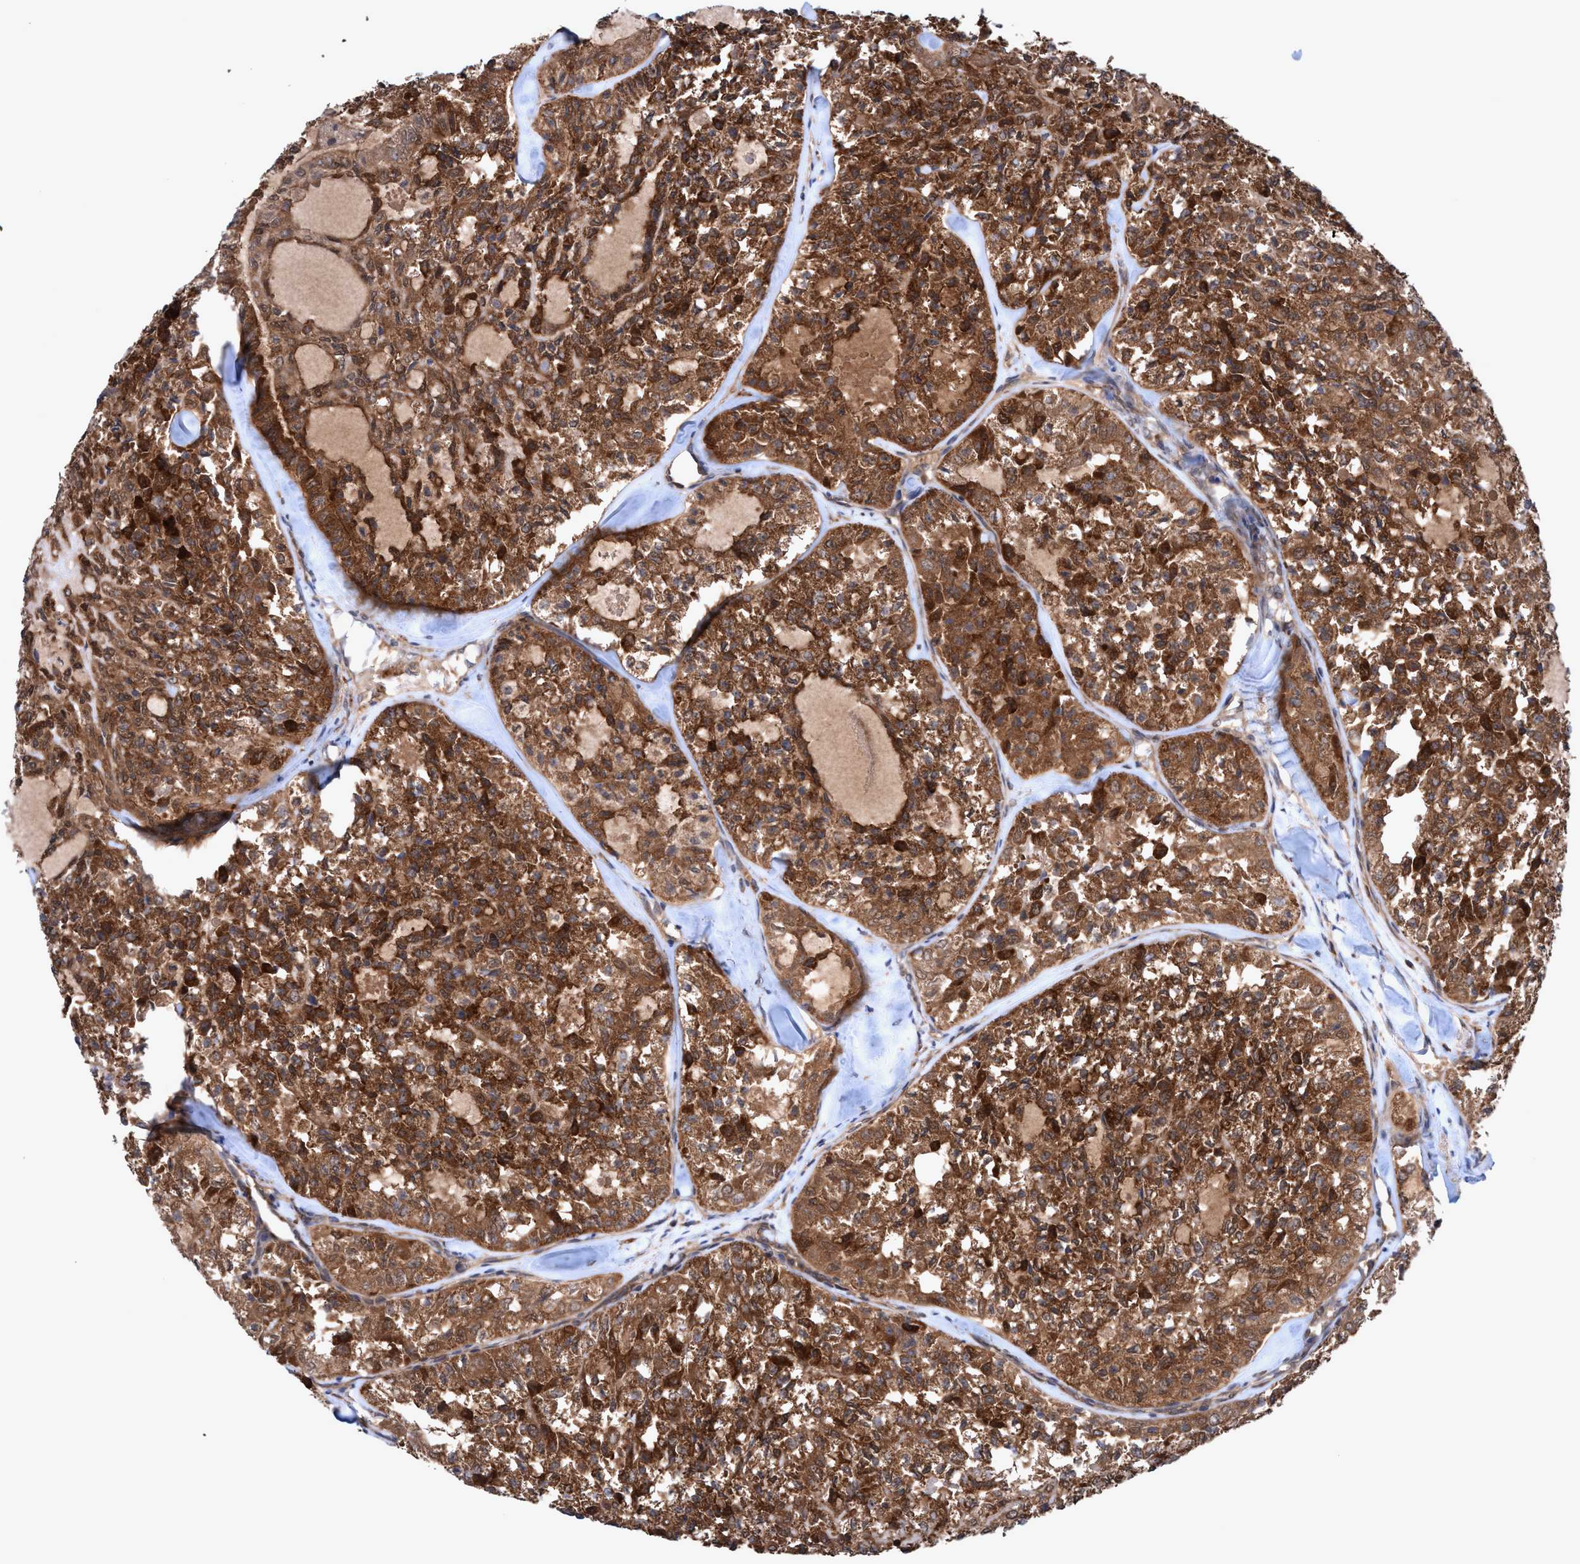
{"staining": {"intensity": "strong", "quantity": ">75%", "location": "cytoplasmic/membranous"}, "tissue": "thyroid cancer", "cell_type": "Tumor cells", "image_type": "cancer", "snomed": [{"axis": "morphology", "description": "Follicular adenoma carcinoma, NOS"}, {"axis": "topography", "description": "Thyroid gland"}], "caption": "A high-resolution micrograph shows IHC staining of thyroid follicular adenoma carcinoma, which shows strong cytoplasmic/membranous staining in approximately >75% of tumor cells.", "gene": "GLOD4", "patient": {"sex": "male", "age": 75}}